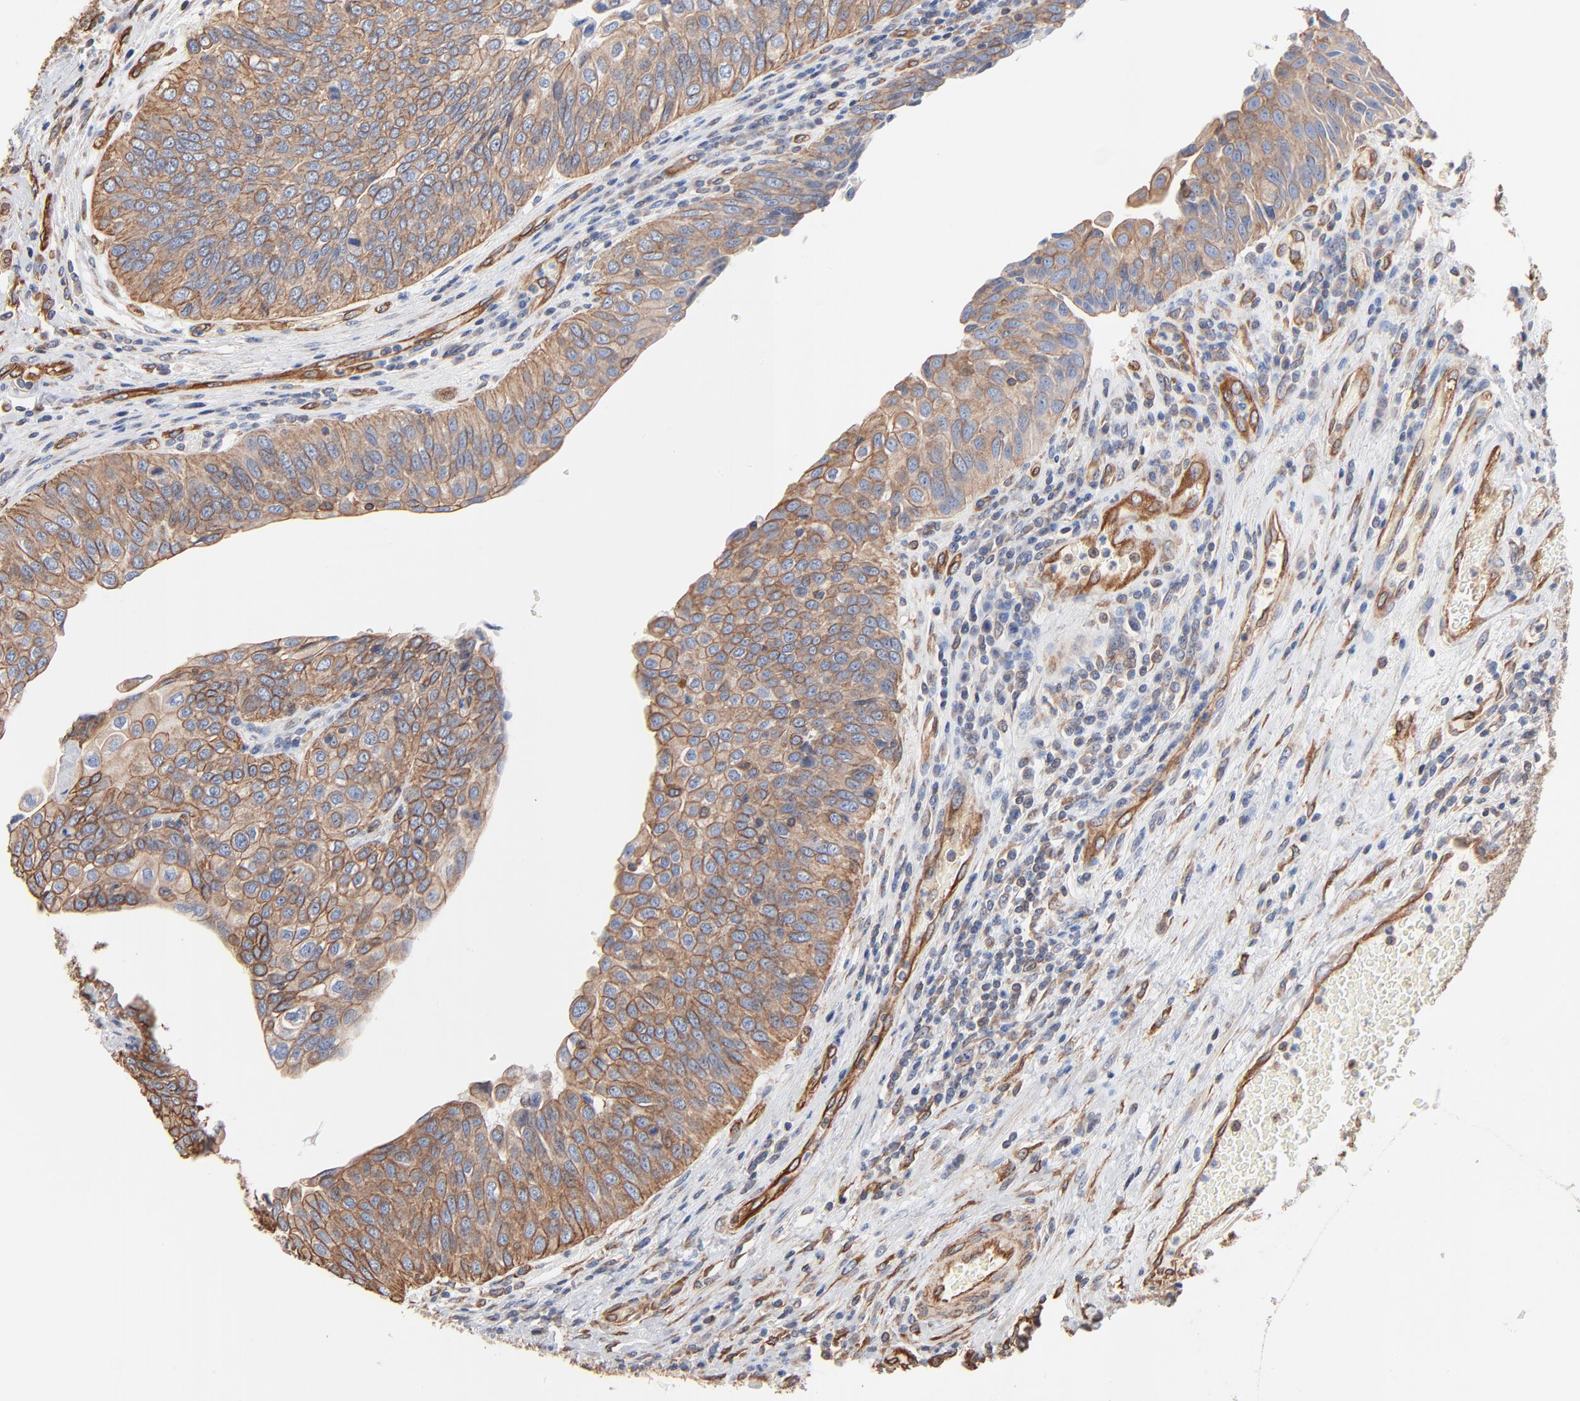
{"staining": {"intensity": "moderate", "quantity": "25%-75%", "location": "cytoplasmic/membranous"}, "tissue": "urothelial cancer", "cell_type": "Tumor cells", "image_type": "cancer", "snomed": [{"axis": "morphology", "description": "Urothelial carcinoma, High grade"}, {"axis": "topography", "description": "Urinary bladder"}], "caption": "About 25%-75% of tumor cells in urothelial cancer exhibit moderate cytoplasmic/membranous protein staining as visualized by brown immunohistochemical staining.", "gene": "ABCD4", "patient": {"sex": "male", "age": 50}}